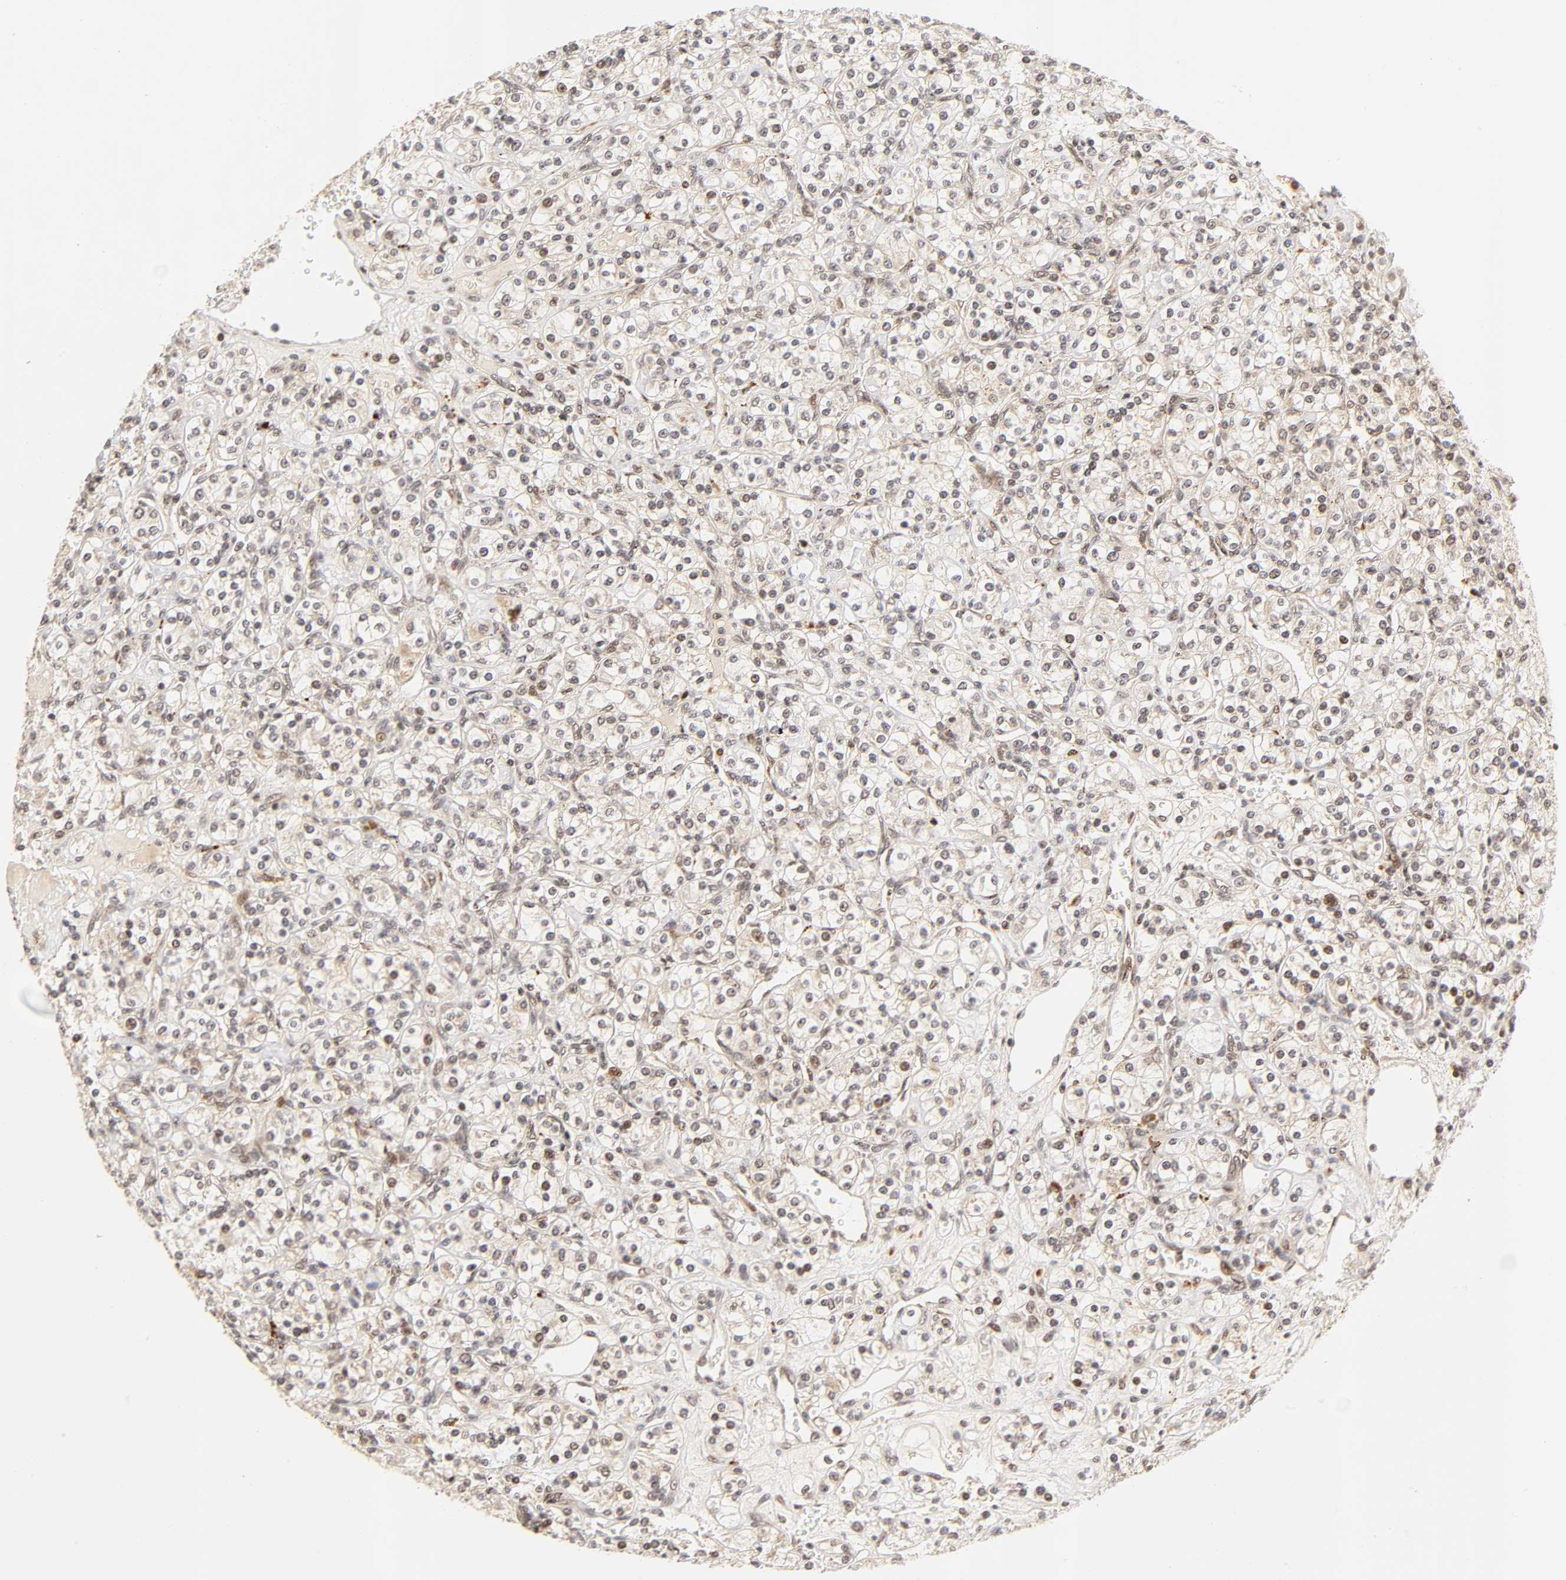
{"staining": {"intensity": "weak", "quantity": "25%-75%", "location": "cytoplasmic/membranous,nuclear"}, "tissue": "renal cancer", "cell_type": "Tumor cells", "image_type": "cancer", "snomed": [{"axis": "morphology", "description": "Adenocarcinoma, NOS"}, {"axis": "topography", "description": "Kidney"}], "caption": "Renal cancer (adenocarcinoma) tissue reveals weak cytoplasmic/membranous and nuclear staining in about 25%-75% of tumor cells, visualized by immunohistochemistry.", "gene": "TAF10", "patient": {"sex": "male", "age": 77}}